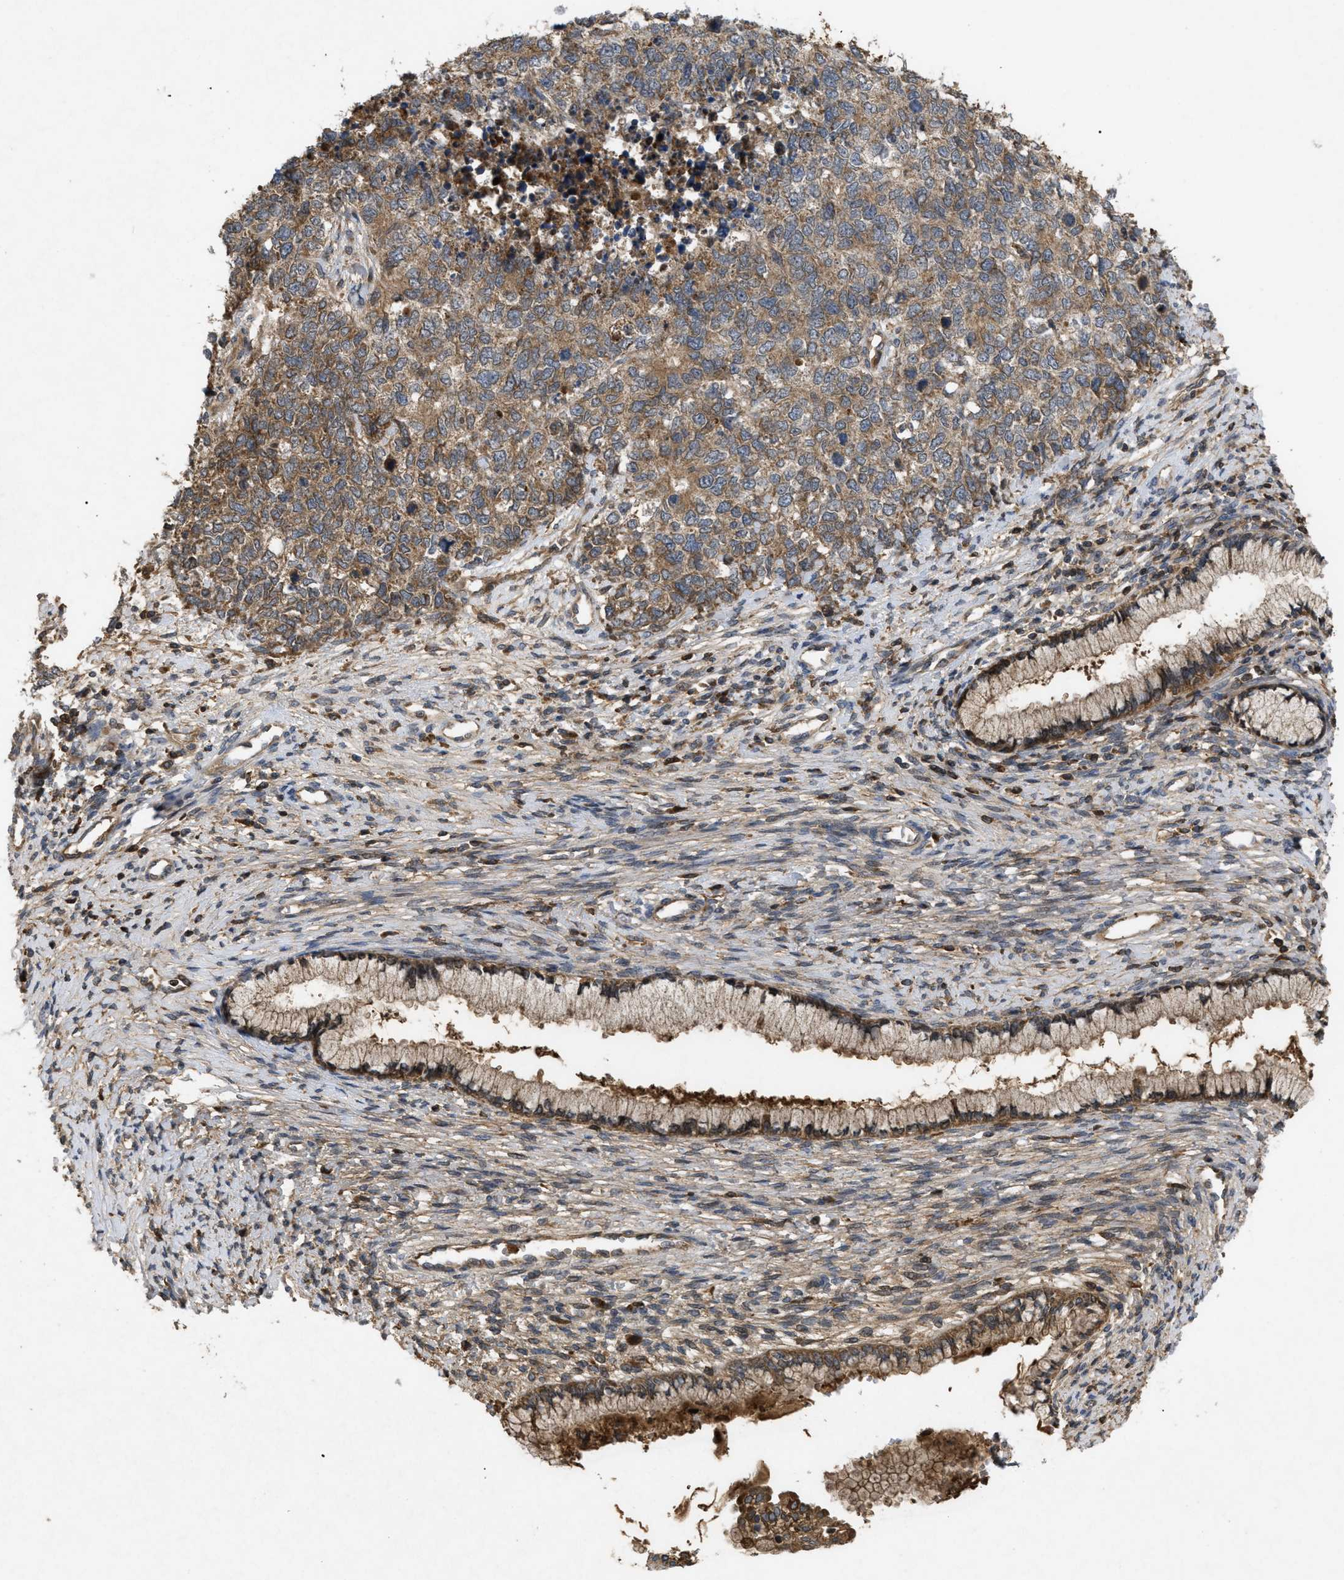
{"staining": {"intensity": "moderate", "quantity": ">75%", "location": "cytoplasmic/membranous"}, "tissue": "cervical cancer", "cell_type": "Tumor cells", "image_type": "cancer", "snomed": [{"axis": "morphology", "description": "Squamous cell carcinoma, NOS"}, {"axis": "topography", "description": "Cervix"}], "caption": "Cervical squamous cell carcinoma stained for a protein demonstrates moderate cytoplasmic/membranous positivity in tumor cells. Nuclei are stained in blue.", "gene": "RAB2A", "patient": {"sex": "female", "age": 63}}